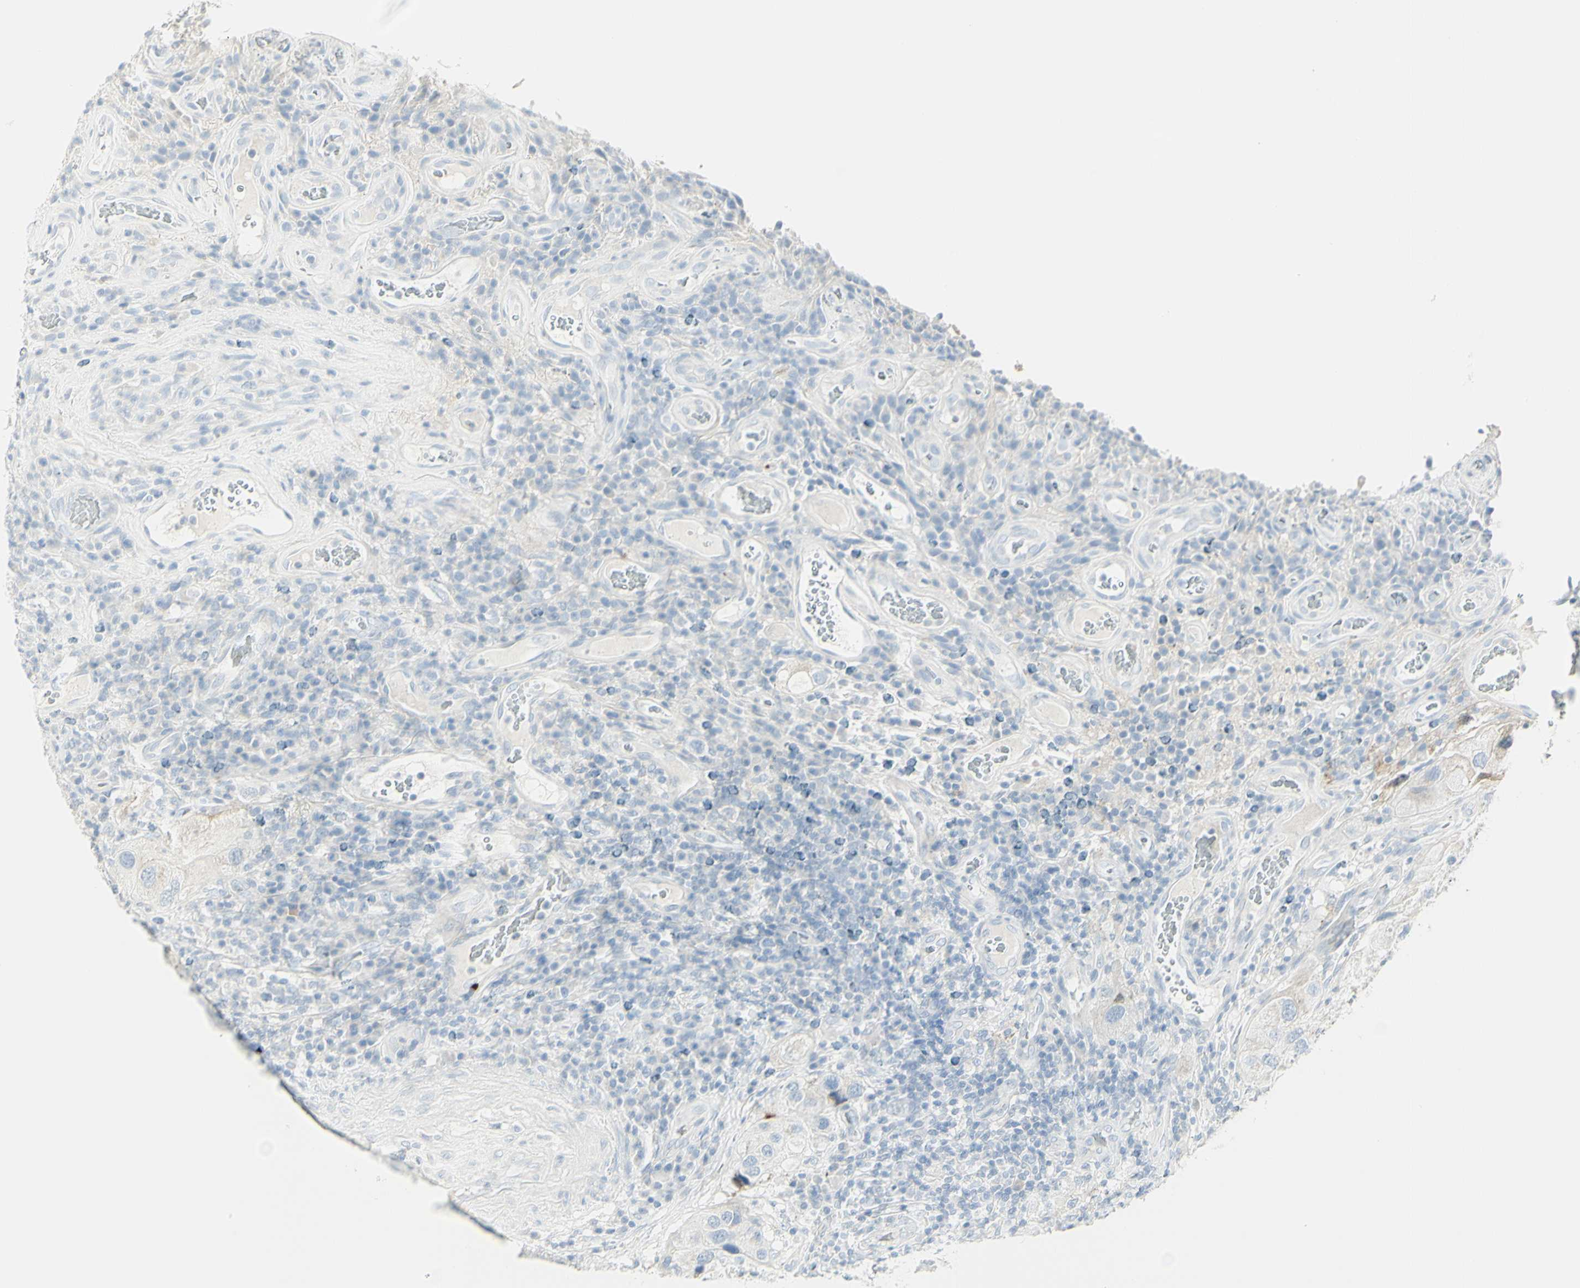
{"staining": {"intensity": "negative", "quantity": "none", "location": "none"}, "tissue": "urothelial cancer", "cell_type": "Tumor cells", "image_type": "cancer", "snomed": [{"axis": "morphology", "description": "Urothelial carcinoma, High grade"}, {"axis": "topography", "description": "Urinary bladder"}], "caption": "Tumor cells show no significant protein positivity in urothelial carcinoma (high-grade).", "gene": "MDK", "patient": {"sex": "female", "age": 64}}